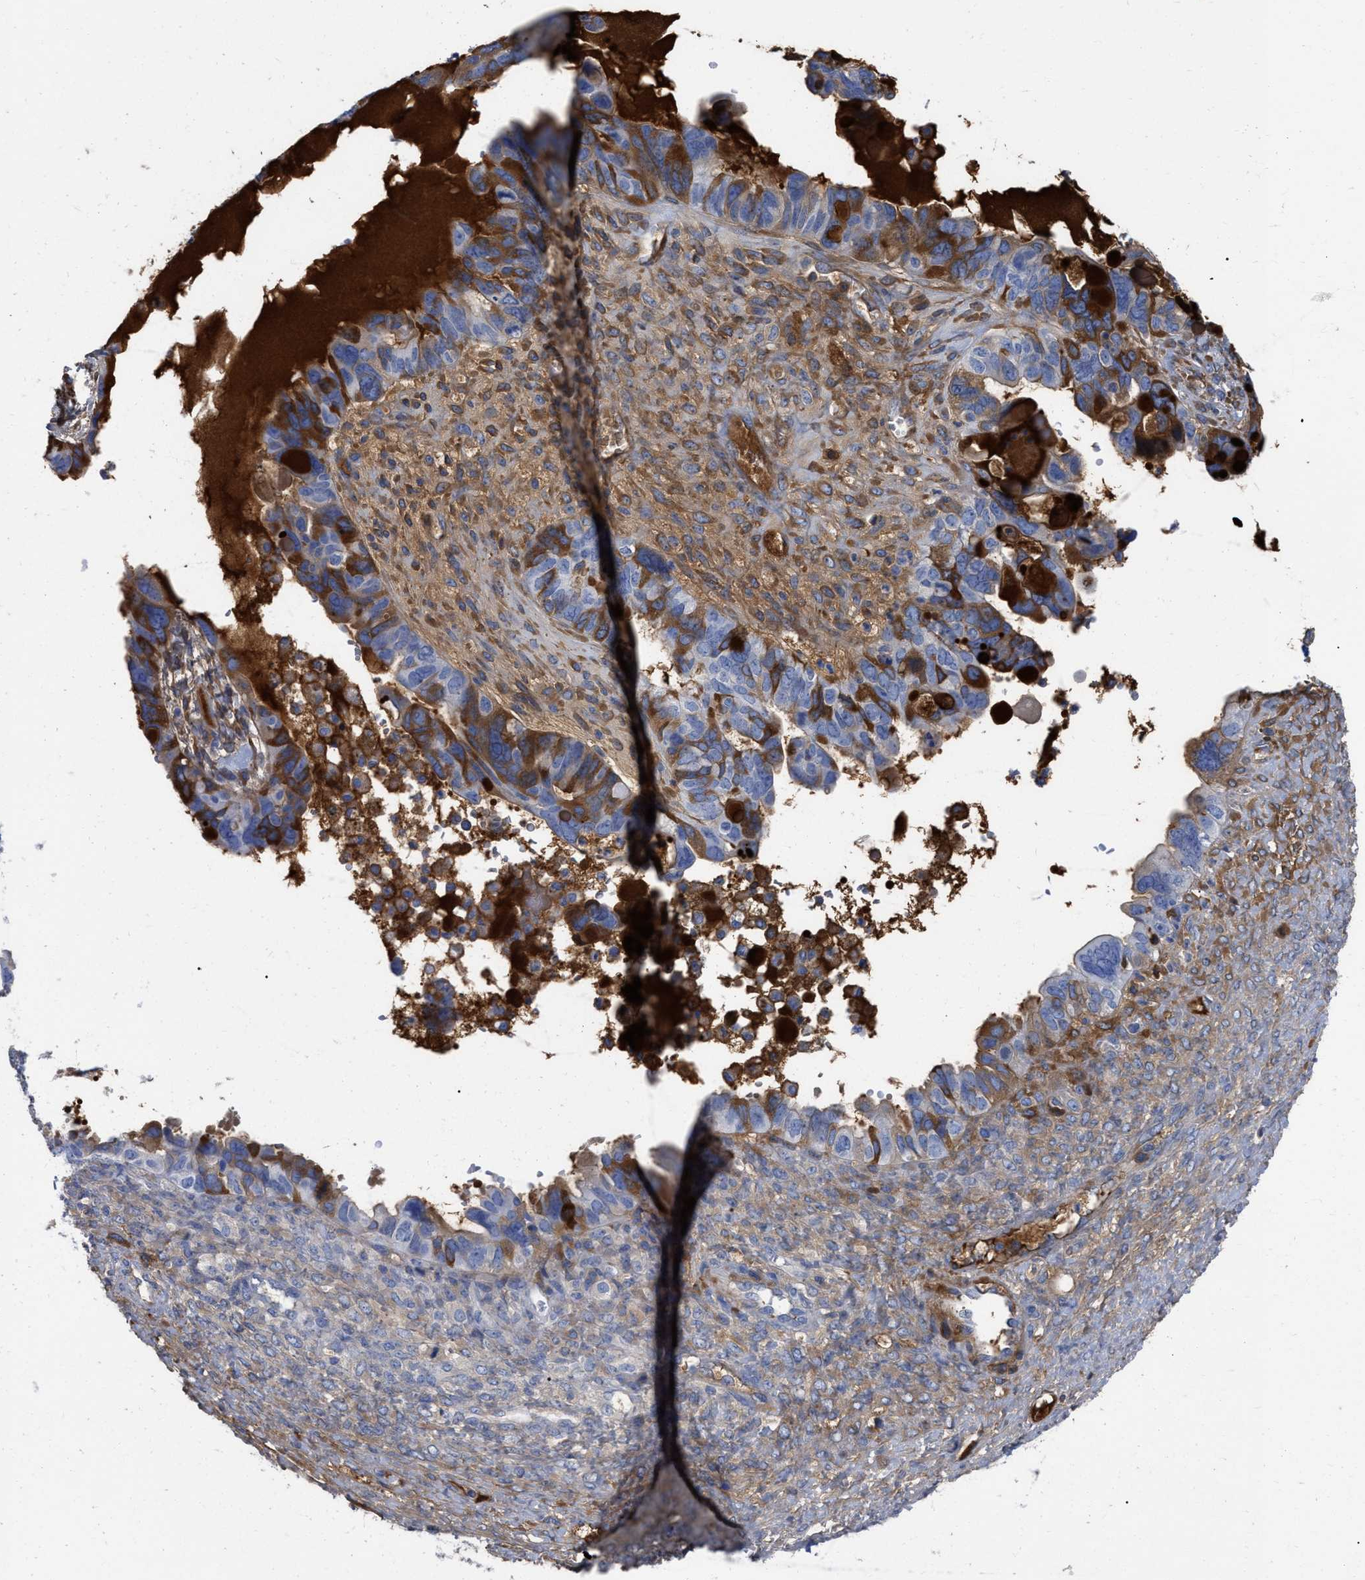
{"staining": {"intensity": "moderate", "quantity": "25%-75%", "location": "cytoplasmic/membranous"}, "tissue": "ovarian cancer", "cell_type": "Tumor cells", "image_type": "cancer", "snomed": [{"axis": "morphology", "description": "Cystadenocarcinoma, serous, NOS"}, {"axis": "topography", "description": "Ovary"}], "caption": "Immunohistochemical staining of human ovarian cancer reveals medium levels of moderate cytoplasmic/membranous protein expression in about 25%-75% of tumor cells.", "gene": "IGHV5-51", "patient": {"sex": "female", "age": 79}}